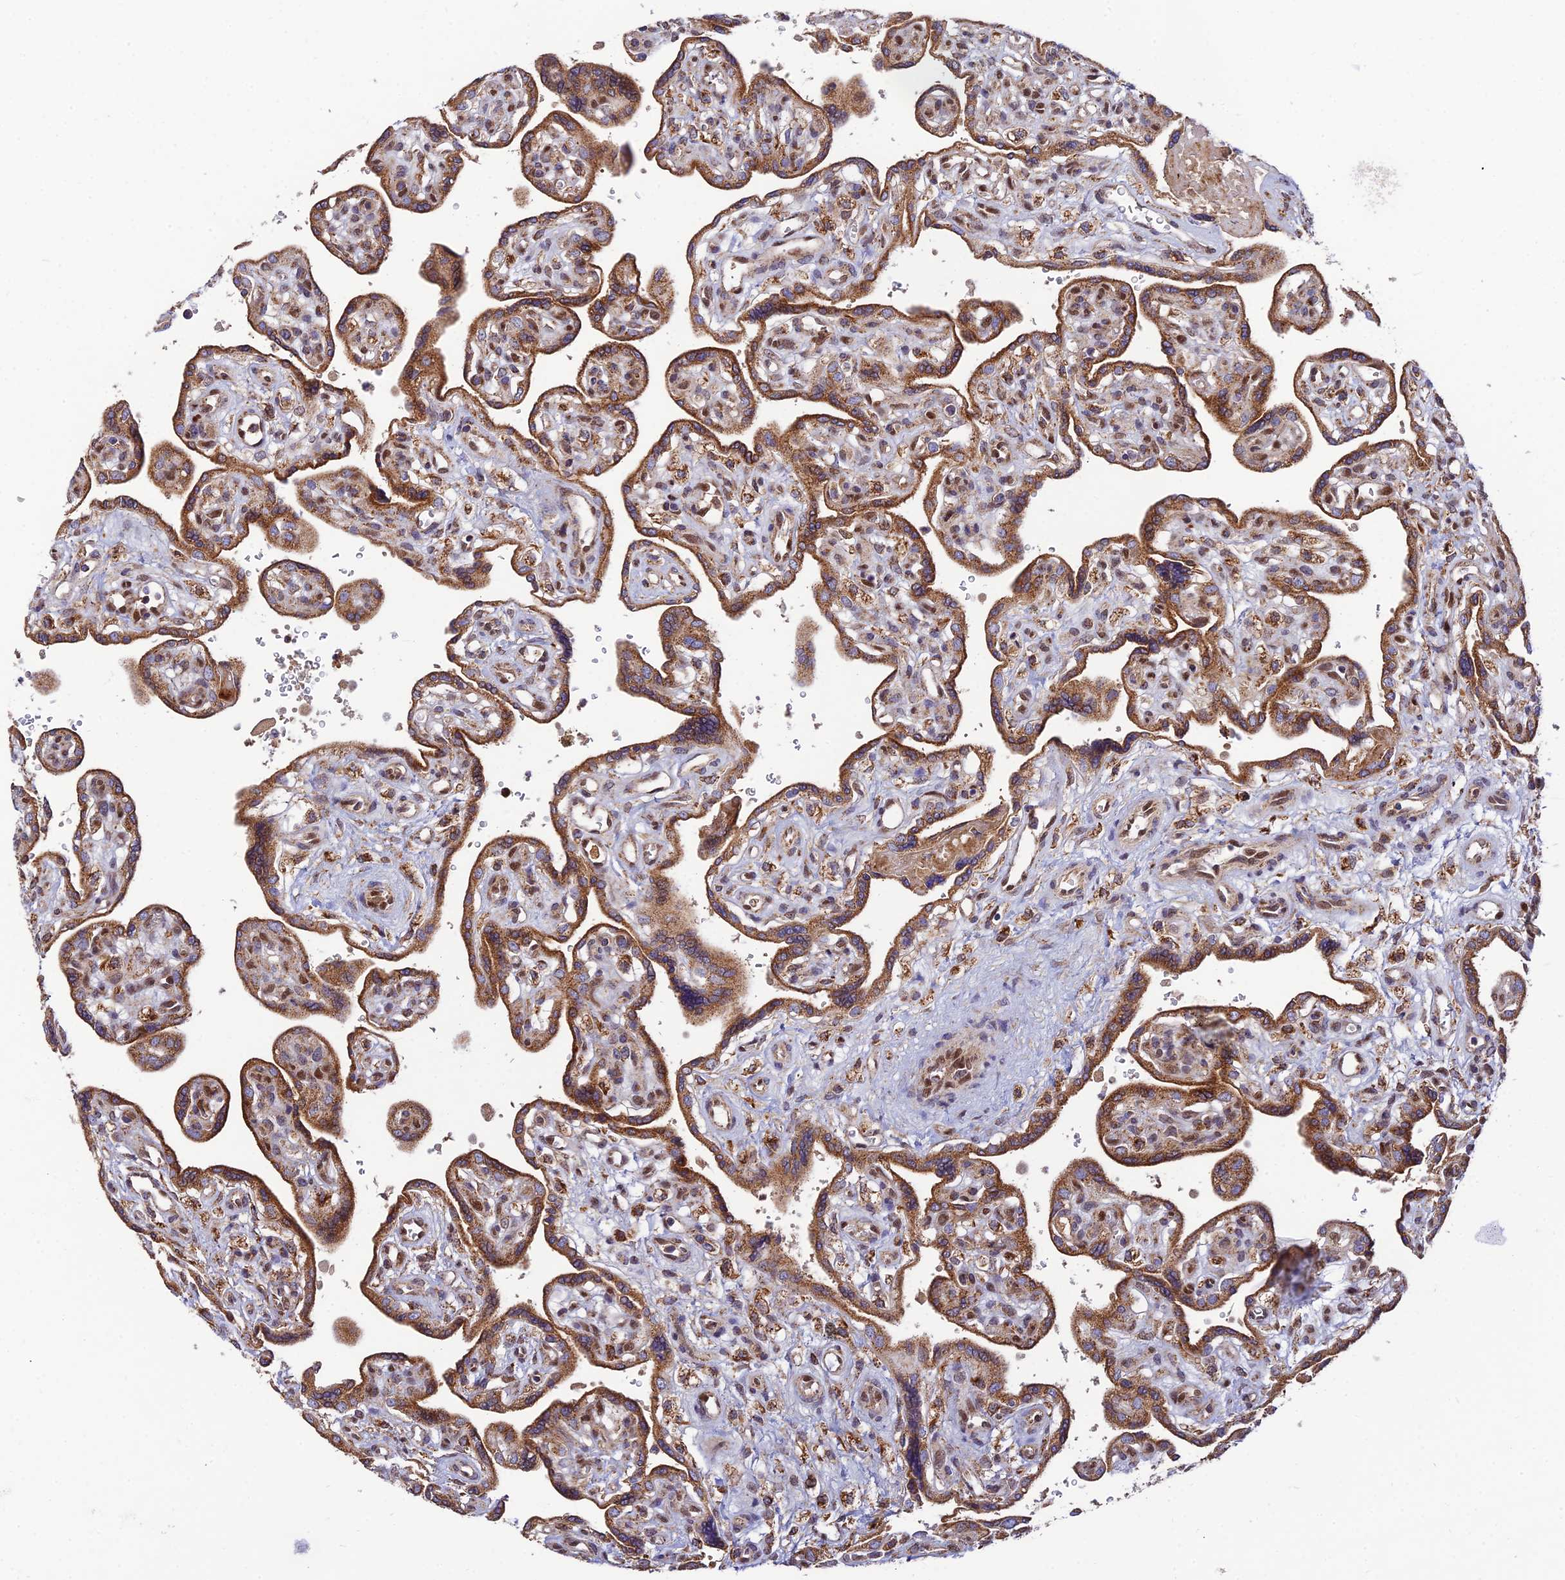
{"staining": {"intensity": "moderate", "quantity": ">75%", "location": "cytoplasmic/membranous"}, "tissue": "placenta", "cell_type": "Trophoblastic cells", "image_type": "normal", "snomed": [{"axis": "morphology", "description": "Normal tissue, NOS"}, {"axis": "topography", "description": "Placenta"}], "caption": "The immunohistochemical stain highlights moderate cytoplasmic/membranous expression in trophoblastic cells of benign placenta.", "gene": "PODNL1", "patient": {"sex": "female", "age": 39}}